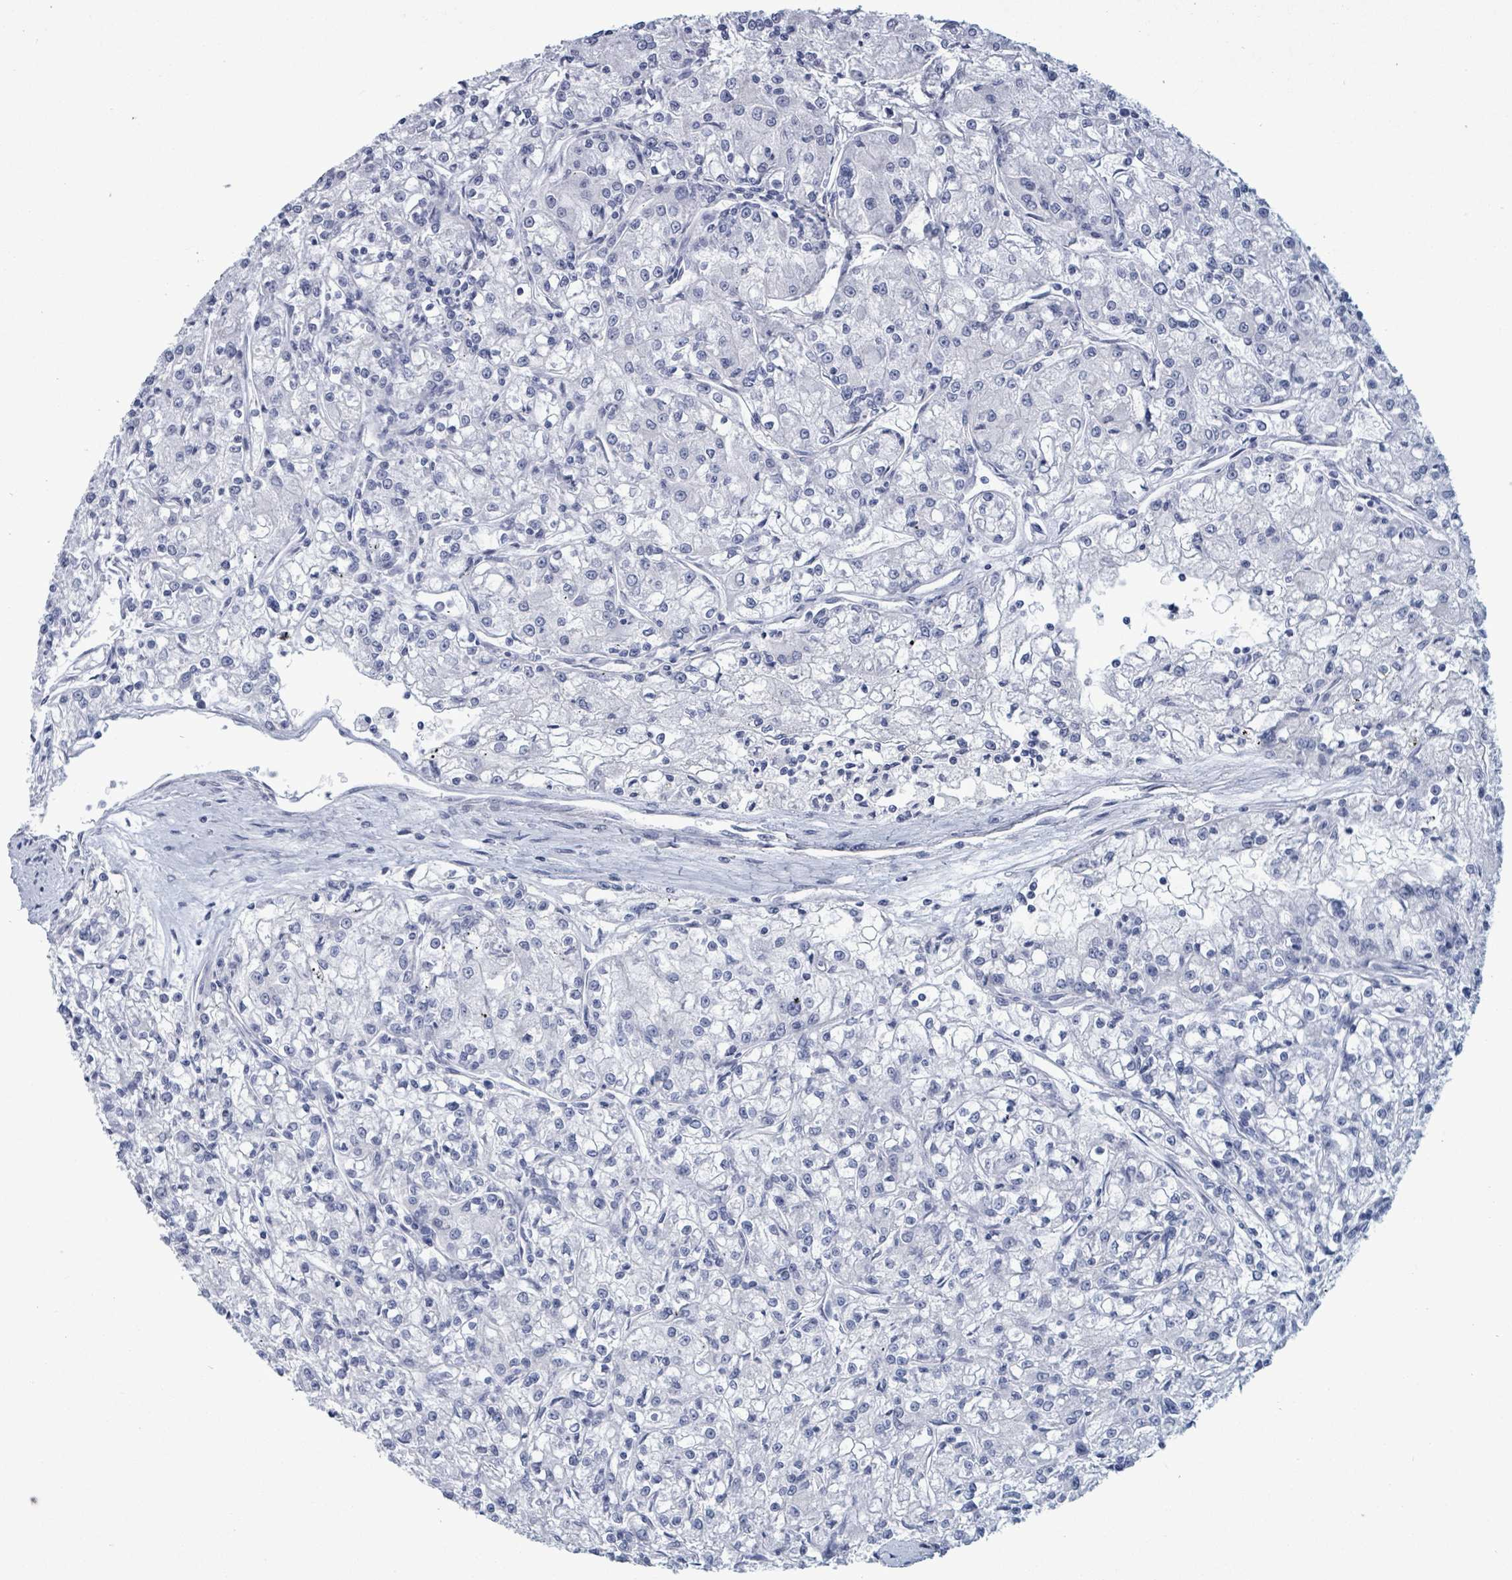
{"staining": {"intensity": "negative", "quantity": "none", "location": "none"}, "tissue": "renal cancer", "cell_type": "Tumor cells", "image_type": "cancer", "snomed": [{"axis": "morphology", "description": "Adenocarcinoma, NOS"}, {"axis": "topography", "description": "Kidney"}], "caption": "Adenocarcinoma (renal) was stained to show a protein in brown. There is no significant expression in tumor cells.", "gene": "ZNF771", "patient": {"sex": "female", "age": 59}}